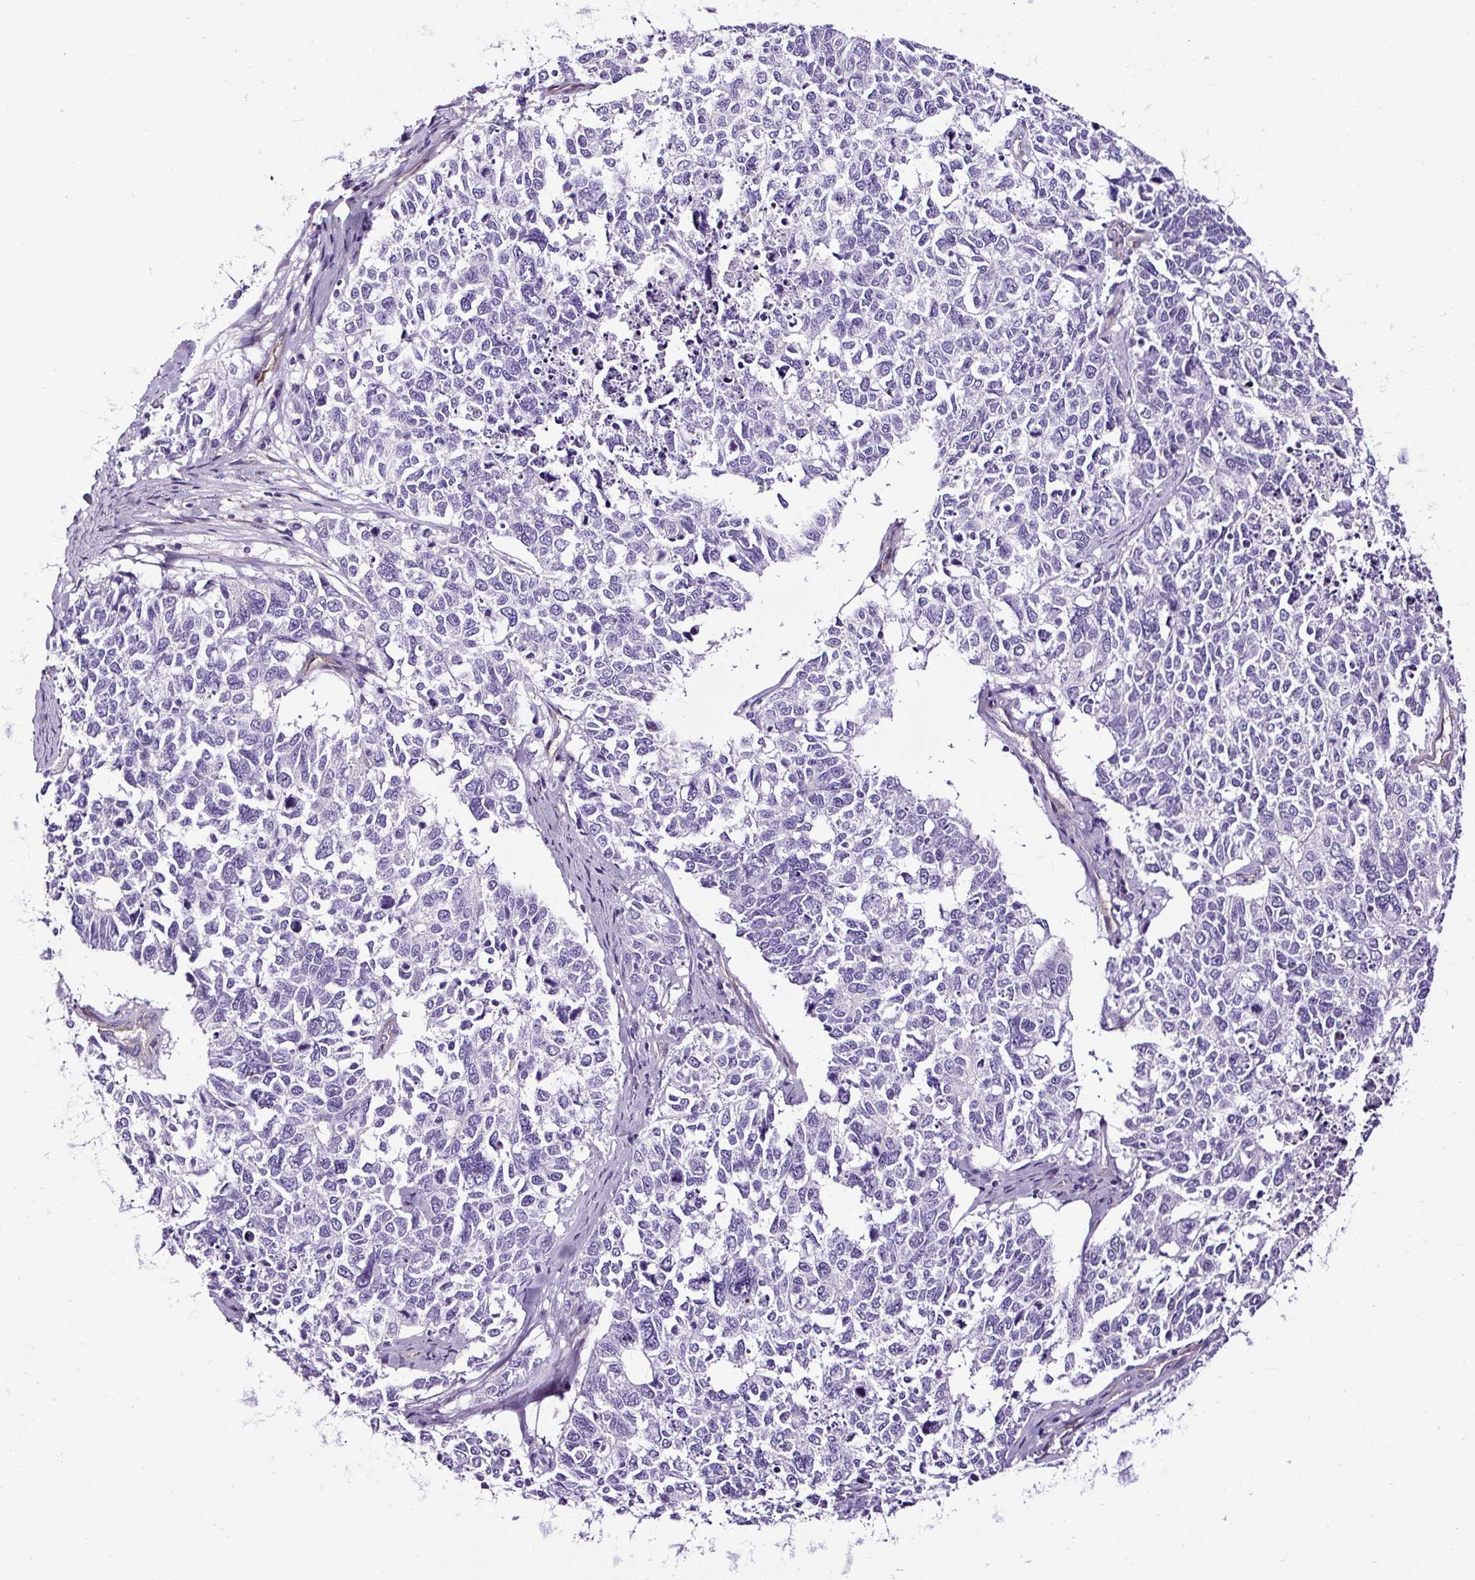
{"staining": {"intensity": "negative", "quantity": "none", "location": "none"}, "tissue": "cervical cancer", "cell_type": "Tumor cells", "image_type": "cancer", "snomed": [{"axis": "morphology", "description": "Squamous cell carcinoma, NOS"}, {"axis": "topography", "description": "Cervix"}], "caption": "DAB (3,3'-diaminobenzidine) immunohistochemical staining of cervical cancer reveals no significant expression in tumor cells.", "gene": "SLC7A8", "patient": {"sex": "female", "age": 63}}